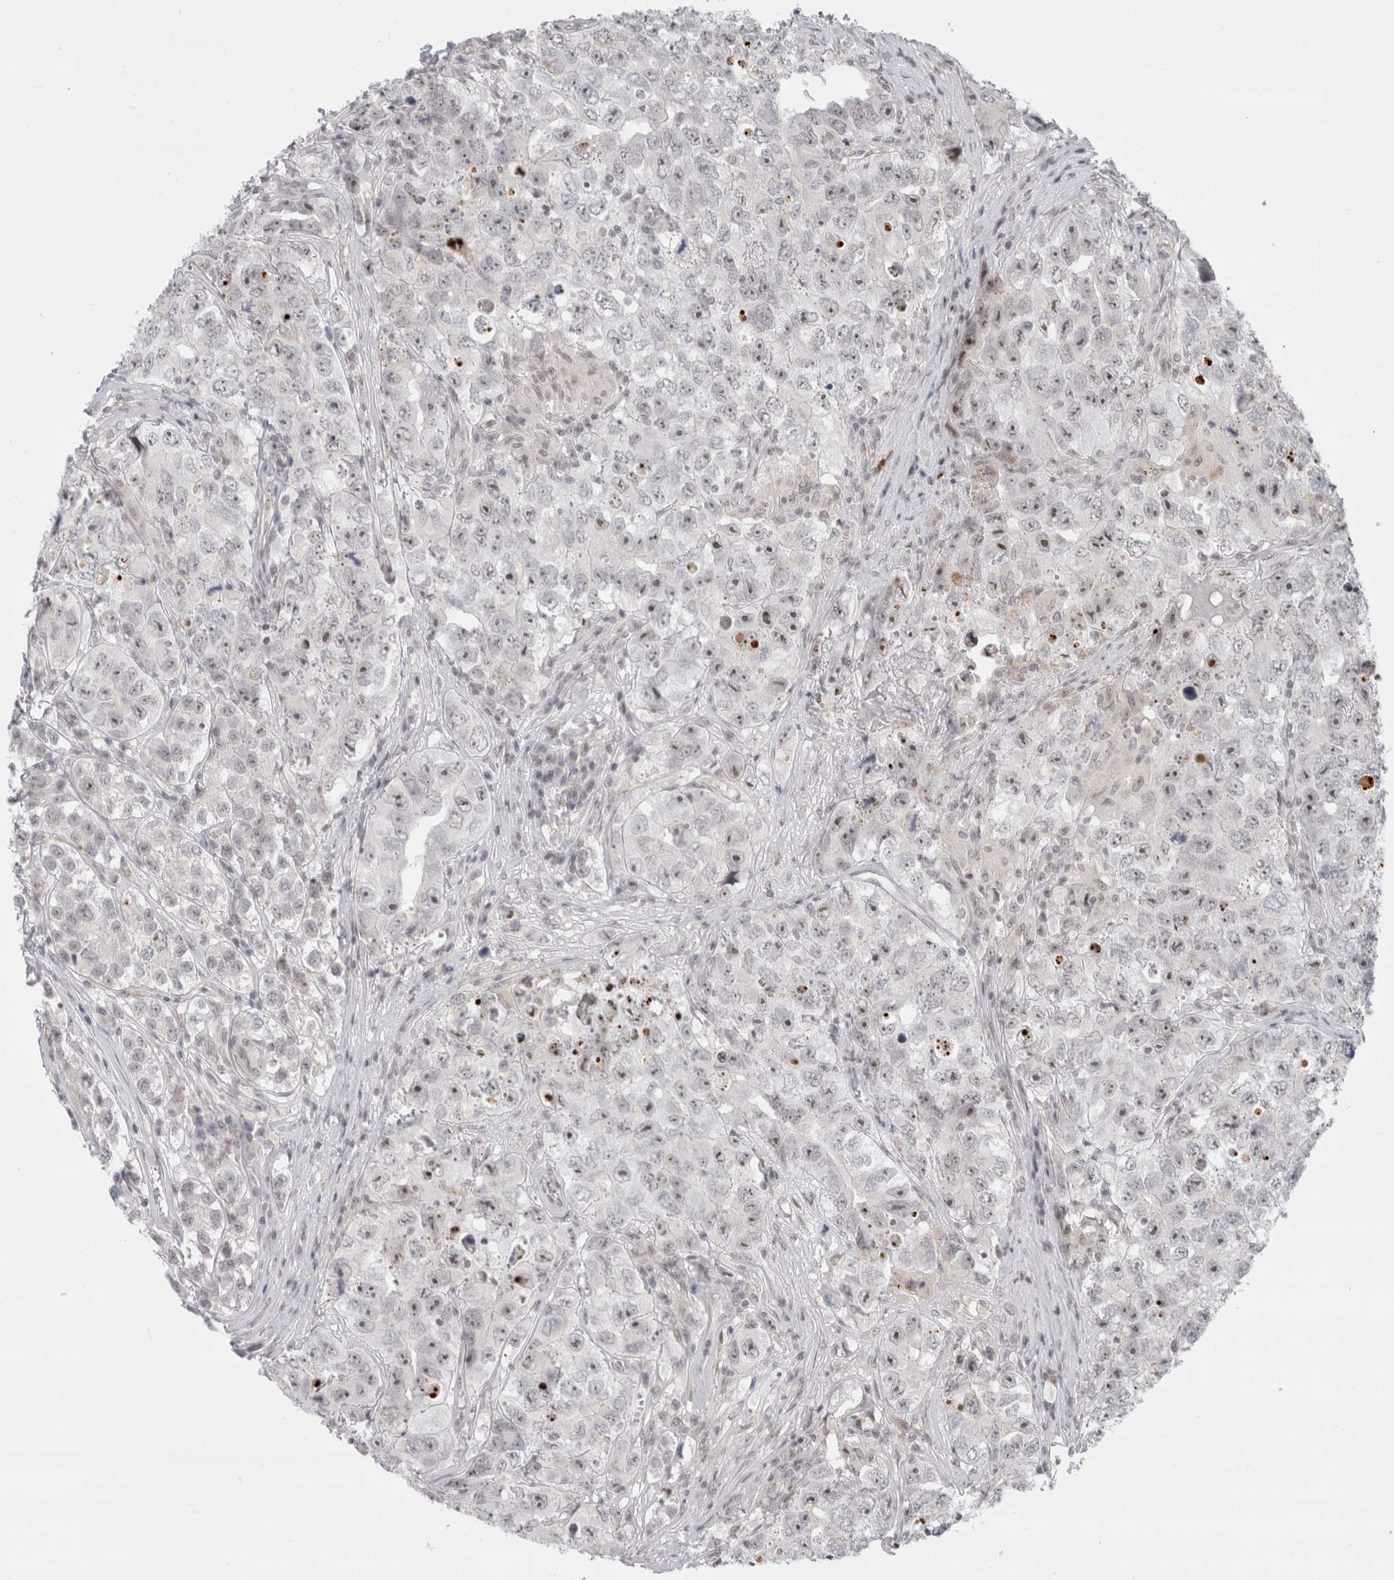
{"staining": {"intensity": "negative", "quantity": "none", "location": "none"}, "tissue": "testis cancer", "cell_type": "Tumor cells", "image_type": "cancer", "snomed": [{"axis": "morphology", "description": "Seminoma, NOS"}, {"axis": "morphology", "description": "Carcinoma, Embryonal, NOS"}, {"axis": "topography", "description": "Testis"}], "caption": "There is no significant positivity in tumor cells of testis cancer. (Stains: DAB immunohistochemistry with hematoxylin counter stain, Microscopy: brightfield microscopy at high magnification).", "gene": "SENP6", "patient": {"sex": "male", "age": 43}}